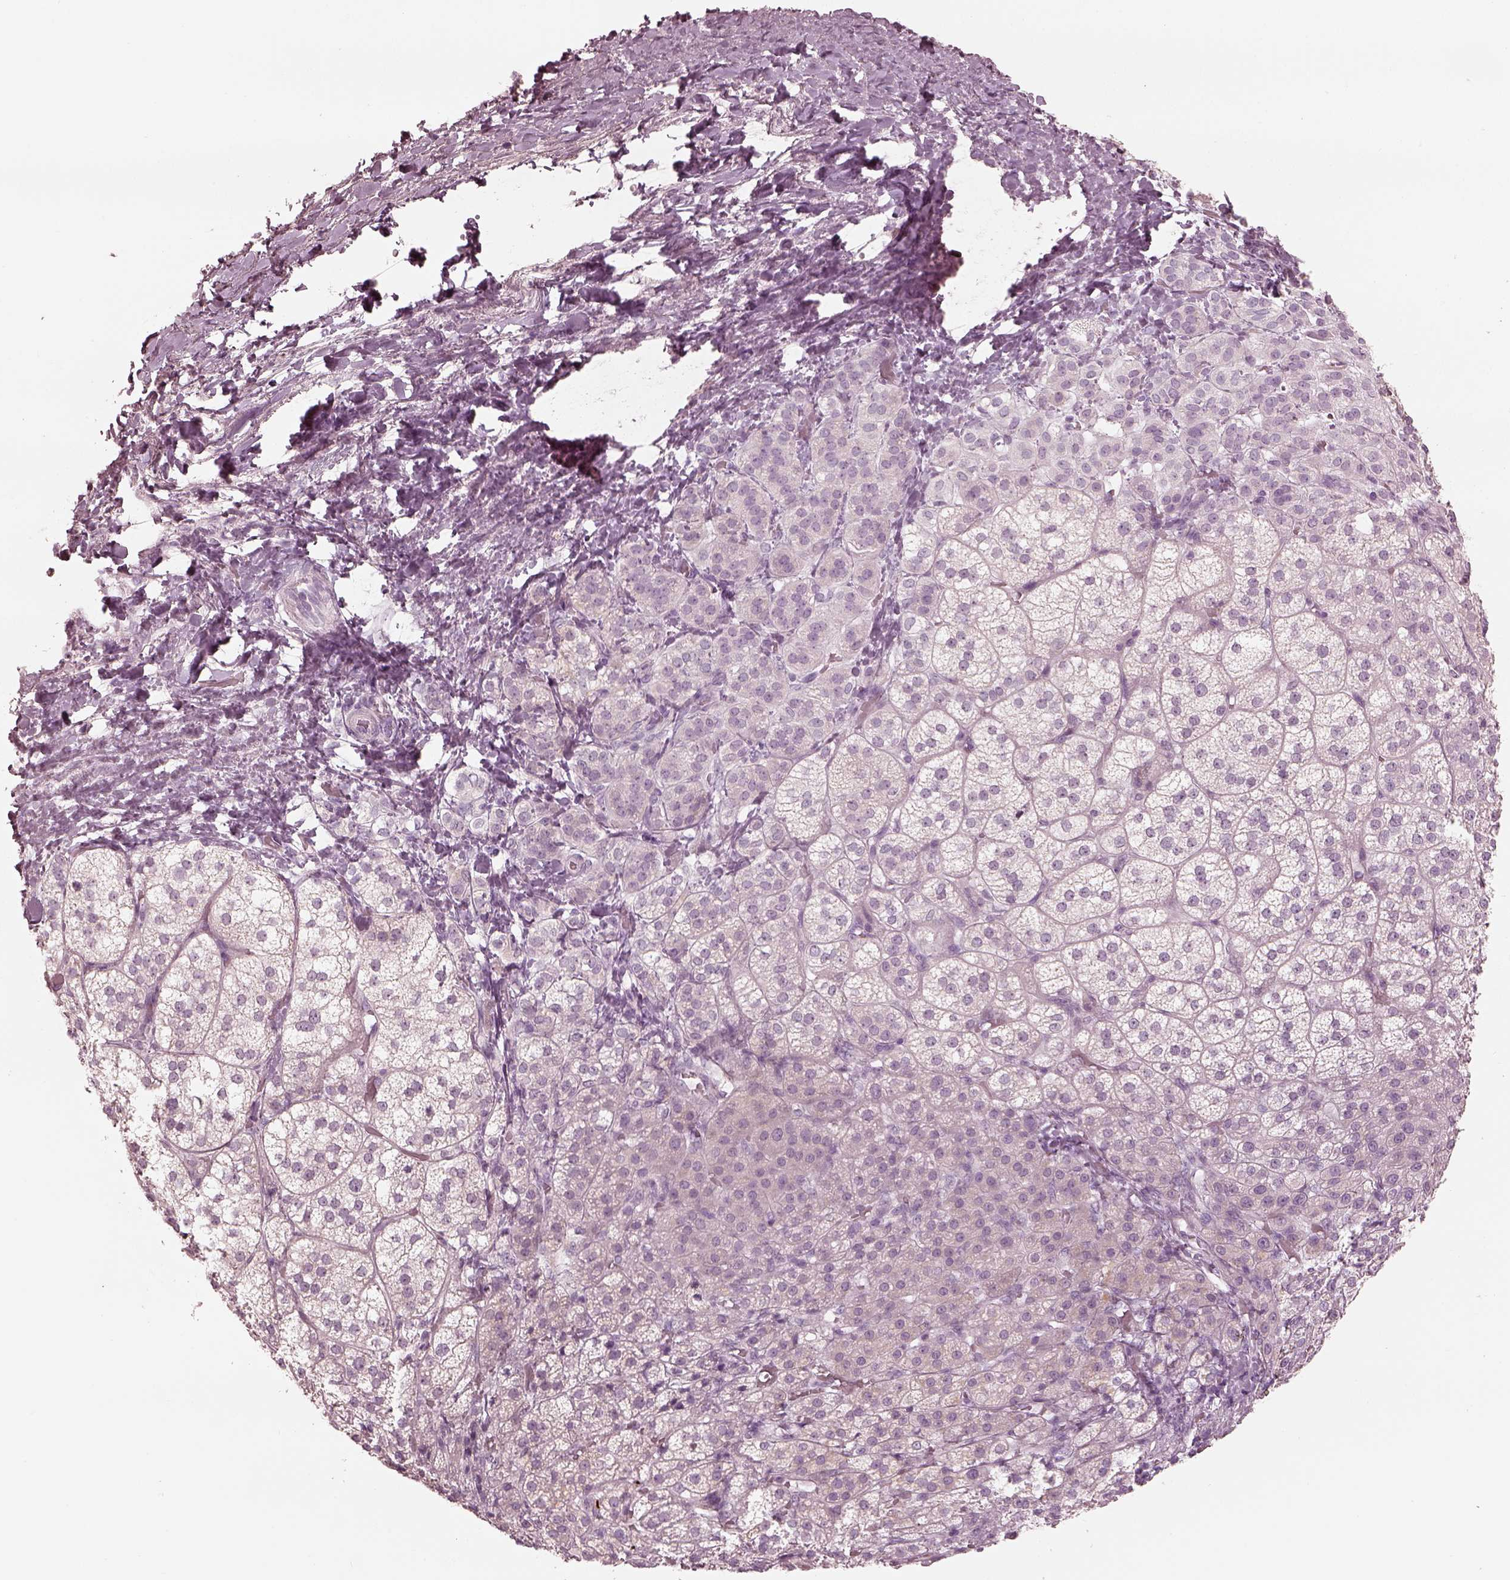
{"staining": {"intensity": "weak", "quantity": "25%-75%", "location": "cytoplasmic/membranous"}, "tissue": "adrenal gland", "cell_type": "Glandular cells", "image_type": "normal", "snomed": [{"axis": "morphology", "description": "Normal tissue, NOS"}, {"axis": "topography", "description": "Adrenal gland"}], "caption": "Brown immunohistochemical staining in normal adrenal gland displays weak cytoplasmic/membranous expression in about 25%-75% of glandular cells.", "gene": "RSPH9", "patient": {"sex": "female", "age": 60}}